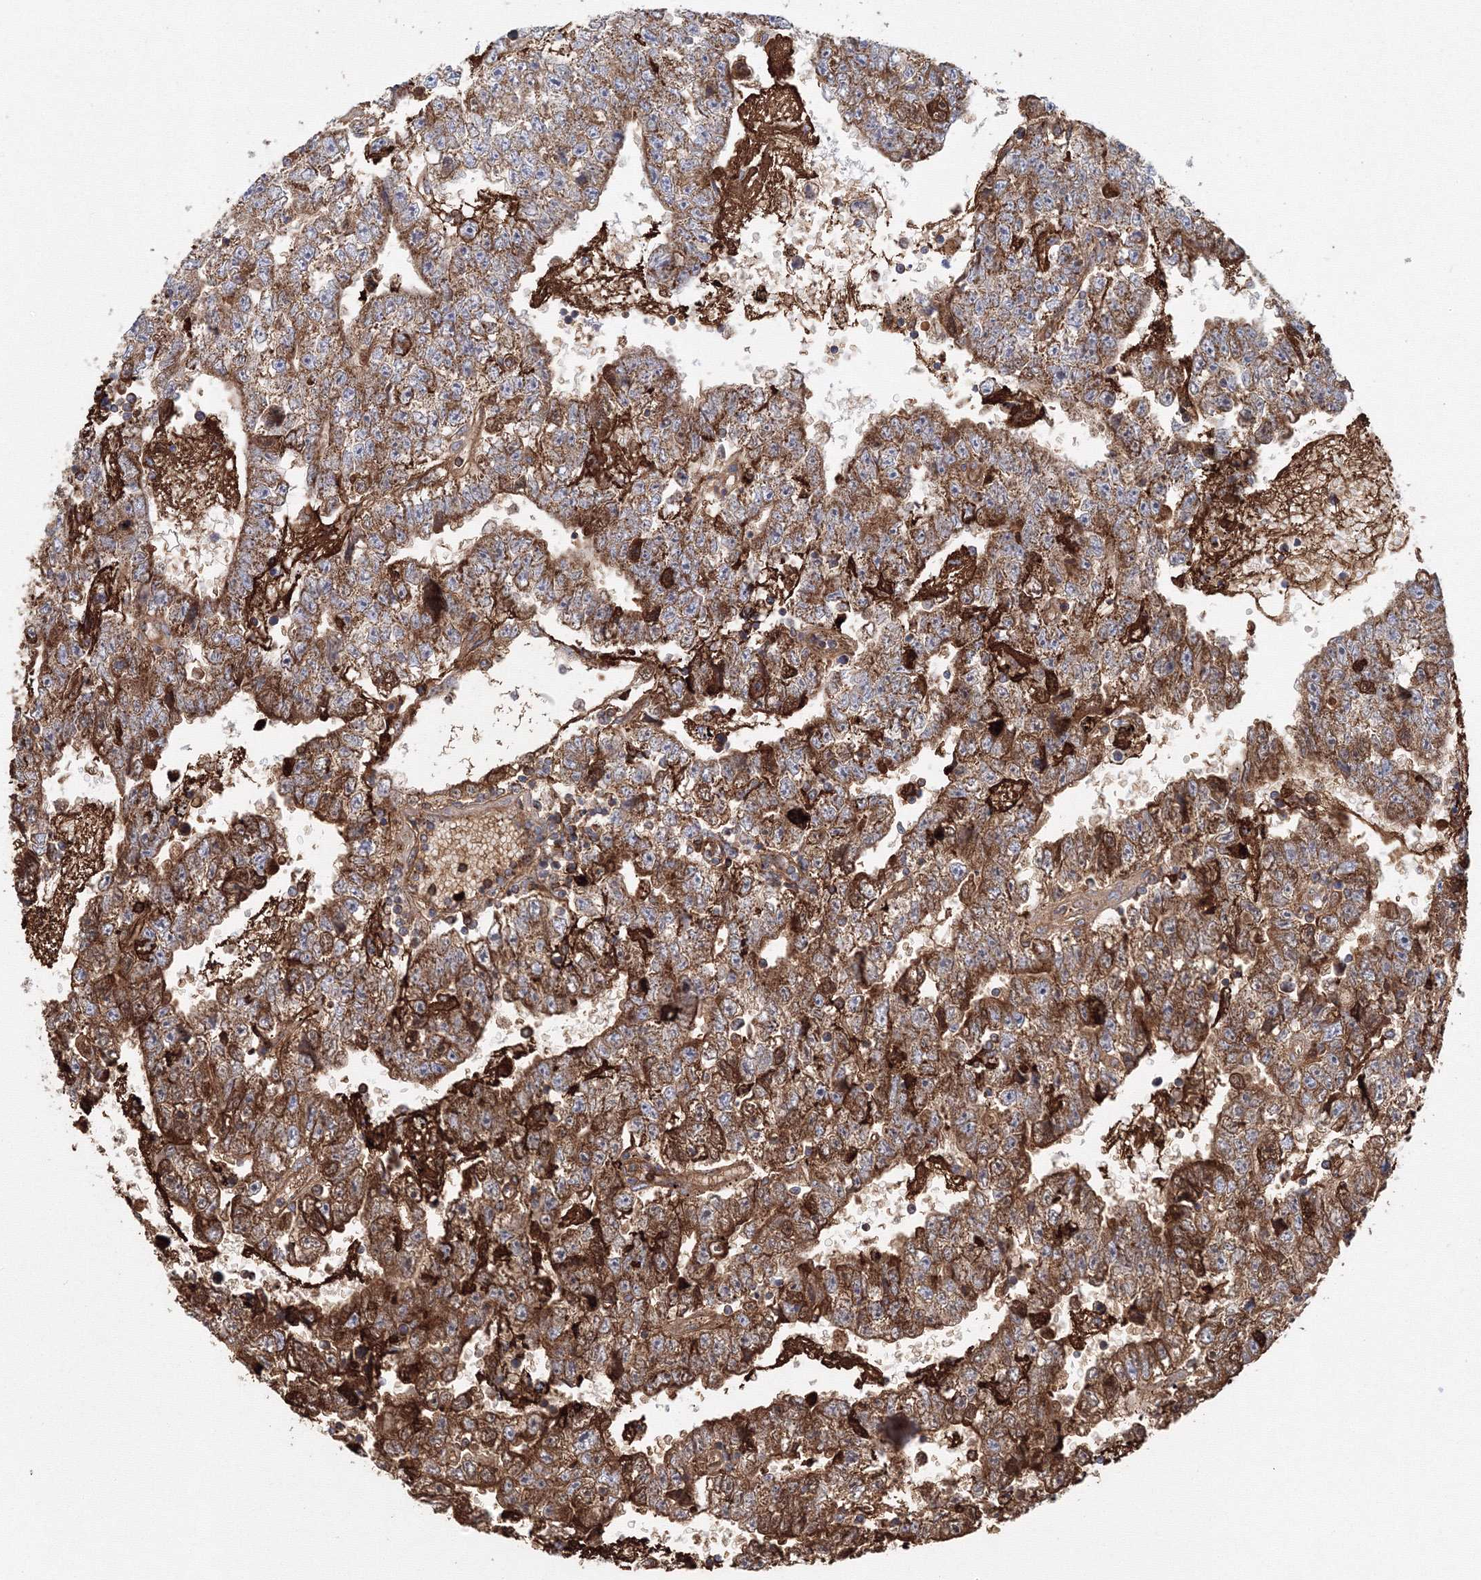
{"staining": {"intensity": "strong", "quantity": ">75%", "location": "cytoplasmic/membranous"}, "tissue": "testis cancer", "cell_type": "Tumor cells", "image_type": "cancer", "snomed": [{"axis": "morphology", "description": "Carcinoma, Embryonal, NOS"}, {"axis": "topography", "description": "Testis"}], "caption": "Approximately >75% of tumor cells in human testis cancer (embryonal carcinoma) display strong cytoplasmic/membranous protein expression as visualized by brown immunohistochemical staining.", "gene": "GRPEL1", "patient": {"sex": "male", "age": 25}}